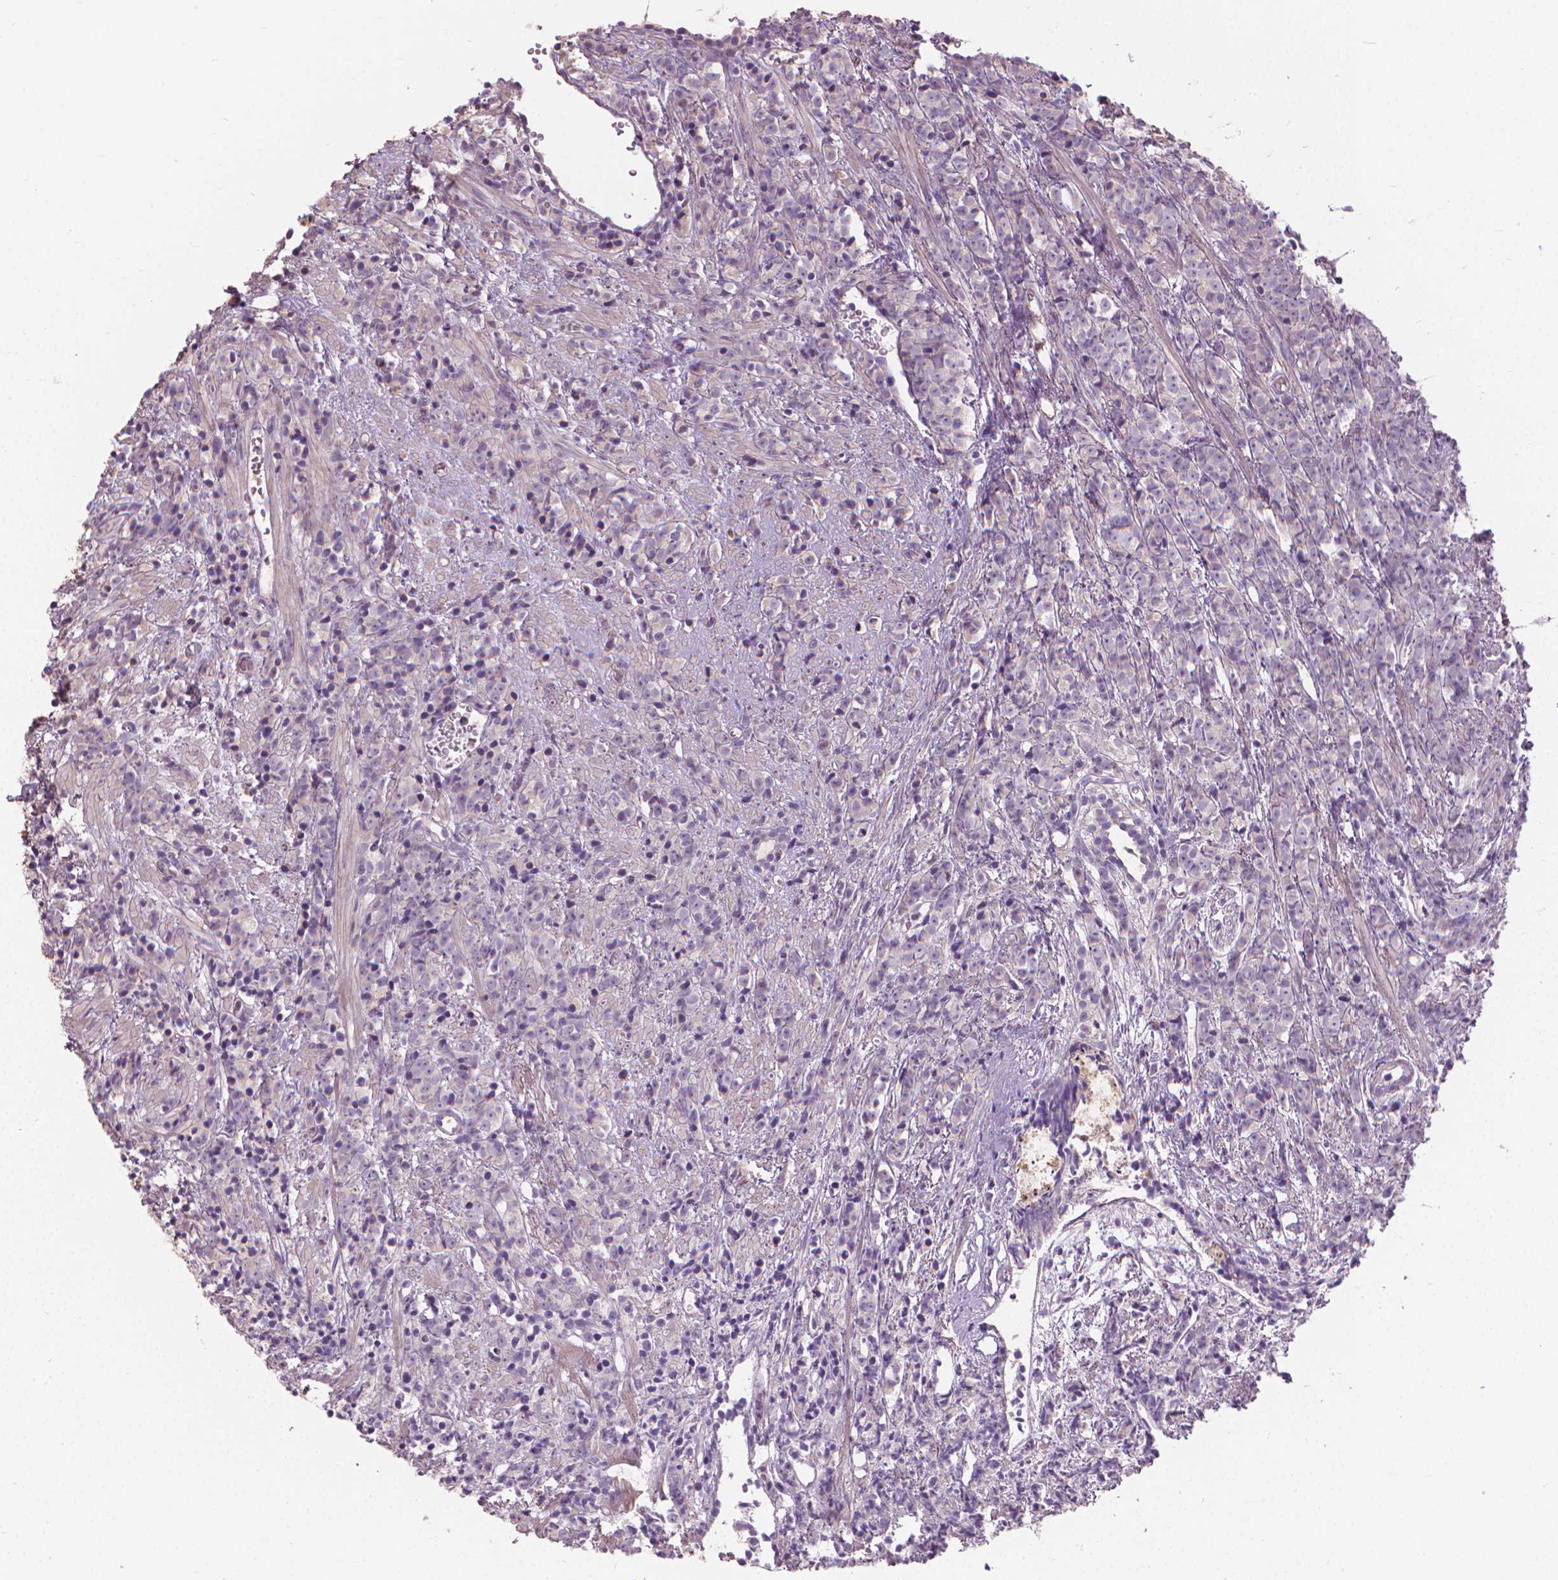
{"staining": {"intensity": "negative", "quantity": "none", "location": "none"}, "tissue": "prostate cancer", "cell_type": "Tumor cells", "image_type": "cancer", "snomed": [{"axis": "morphology", "description": "Adenocarcinoma, High grade"}, {"axis": "topography", "description": "Prostate"}], "caption": "The micrograph exhibits no staining of tumor cells in prostate cancer. Brightfield microscopy of IHC stained with DAB (brown) and hematoxylin (blue), captured at high magnification.", "gene": "CABCOCO1", "patient": {"sex": "male", "age": 81}}